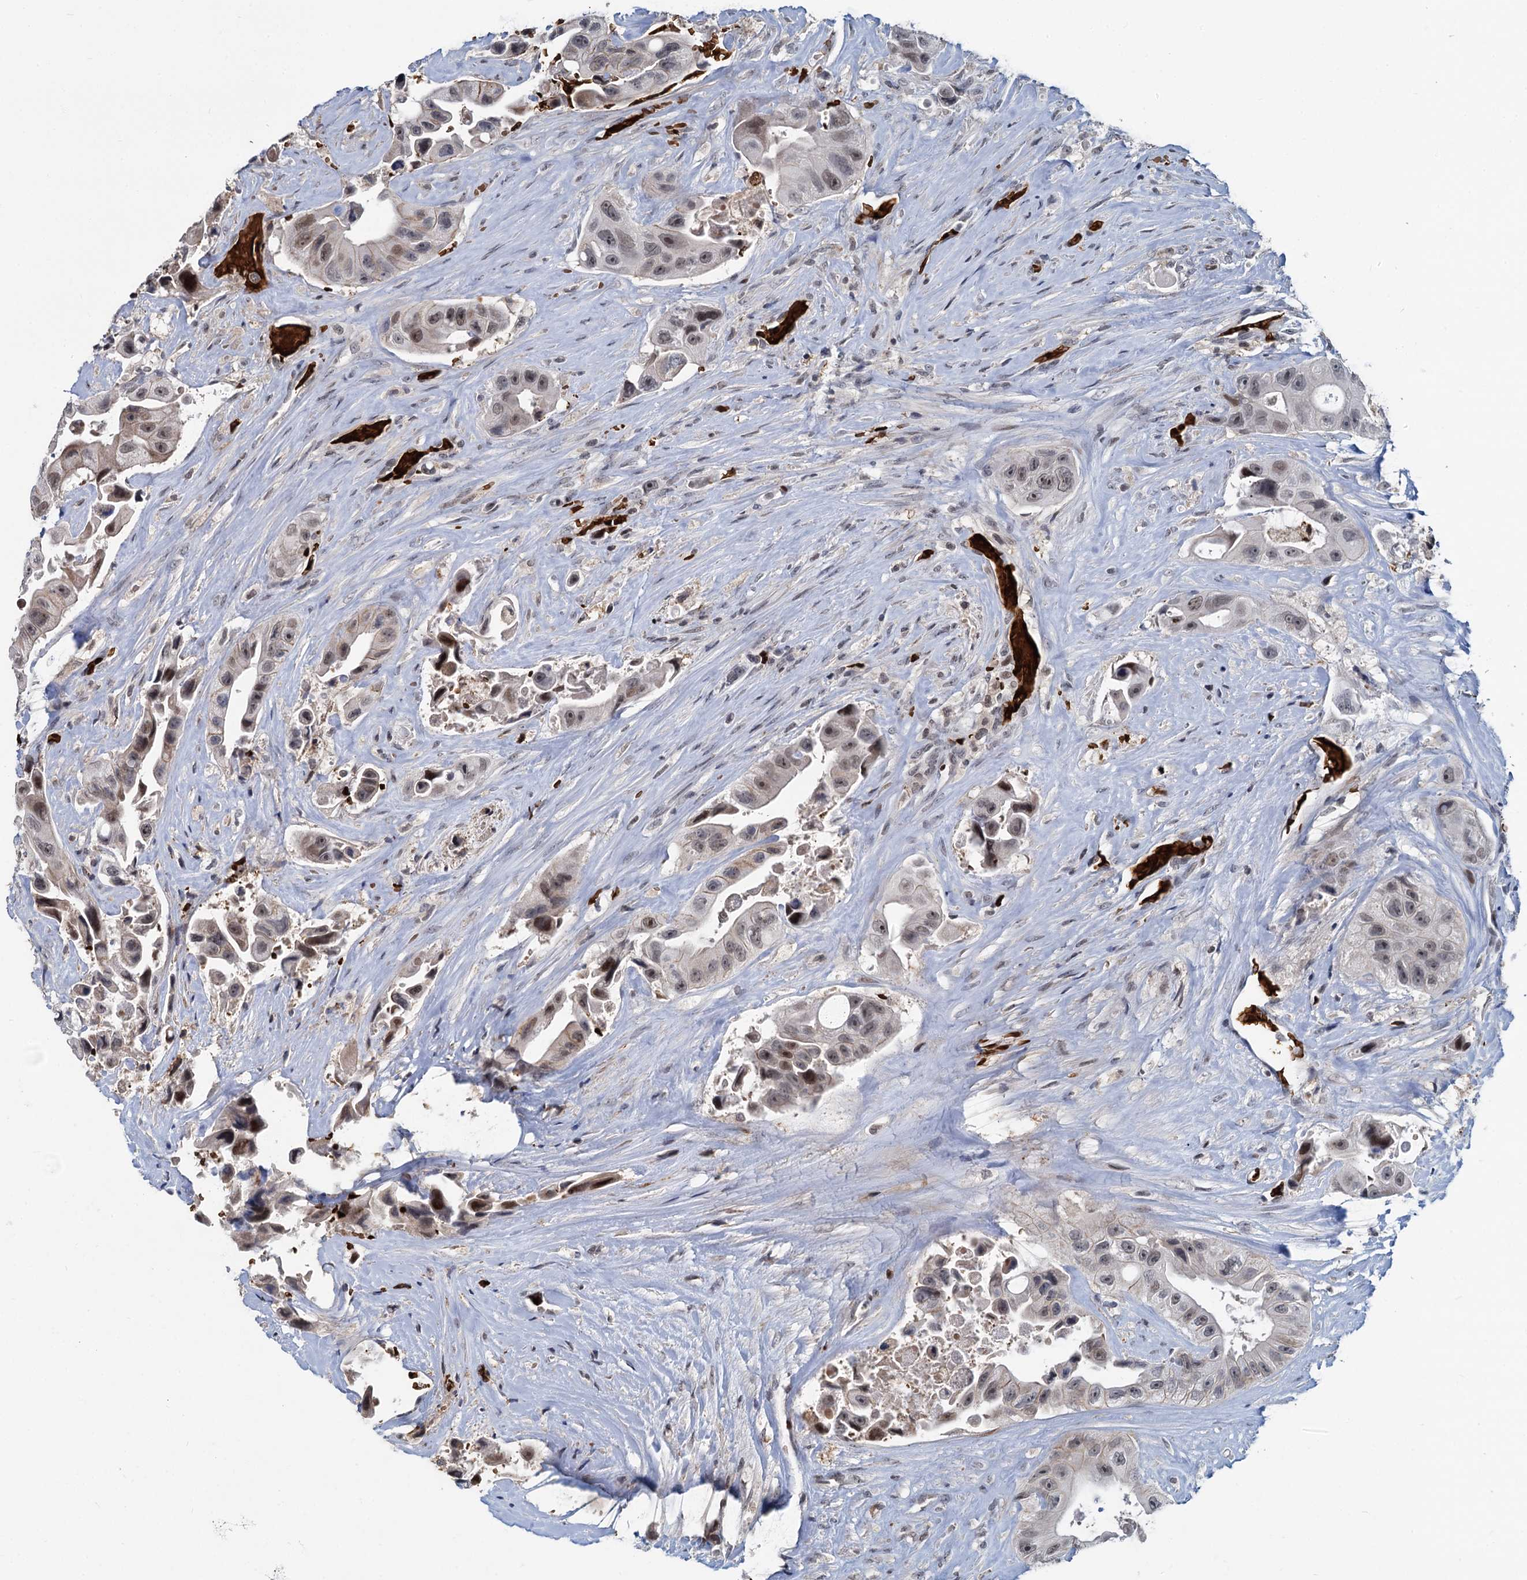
{"staining": {"intensity": "moderate", "quantity": "<25%", "location": "nuclear"}, "tissue": "colorectal cancer", "cell_type": "Tumor cells", "image_type": "cancer", "snomed": [{"axis": "morphology", "description": "Adenocarcinoma, NOS"}, {"axis": "topography", "description": "Colon"}], "caption": "A low amount of moderate nuclear staining is present in approximately <25% of tumor cells in colorectal cancer tissue.", "gene": "FANCI", "patient": {"sex": "female", "age": 46}}